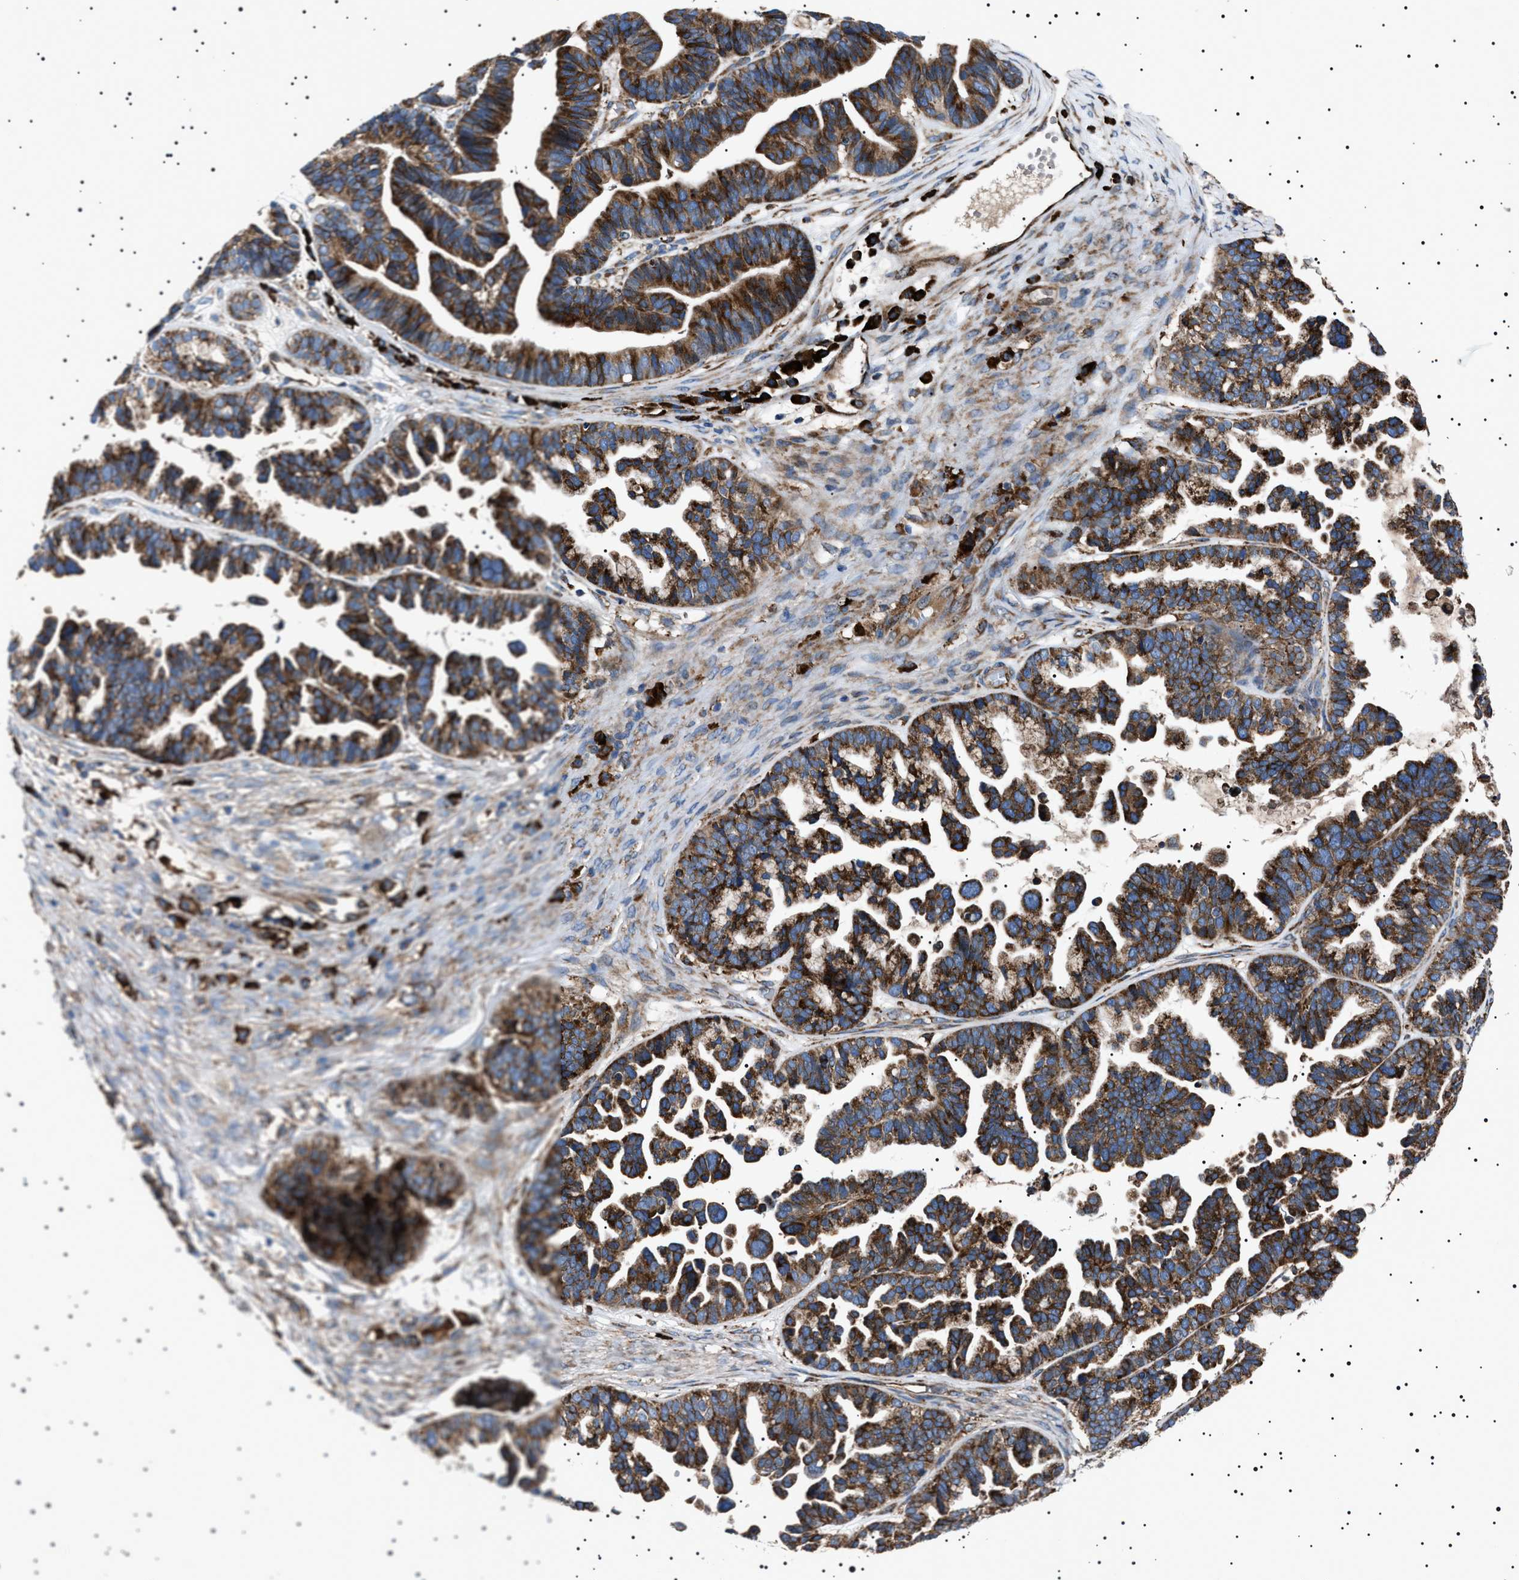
{"staining": {"intensity": "strong", "quantity": ">75%", "location": "cytoplasmic/membranous"}, "tissue": "ovarian cancer", "cell_type": "Tumor cells", "image_type": "cancer", "snomed": [{"axis": "morphology", "description": "Cystadenocarcinoma, serous, NOS"}, {"axis": "topography", "description": "Ovary"}], "caption": "Immunohistochemical staining of ovarian serous cystadenocarcinoma demonstrates high levels of strong cytoplasmic/membranous protein positivity in about >75% of tumor cells. (brown staining indicates protein expression, while blue staining denotes nuclei).", "gene": "TOP1MT", "patient": {"sex": "female", "age": 56}}